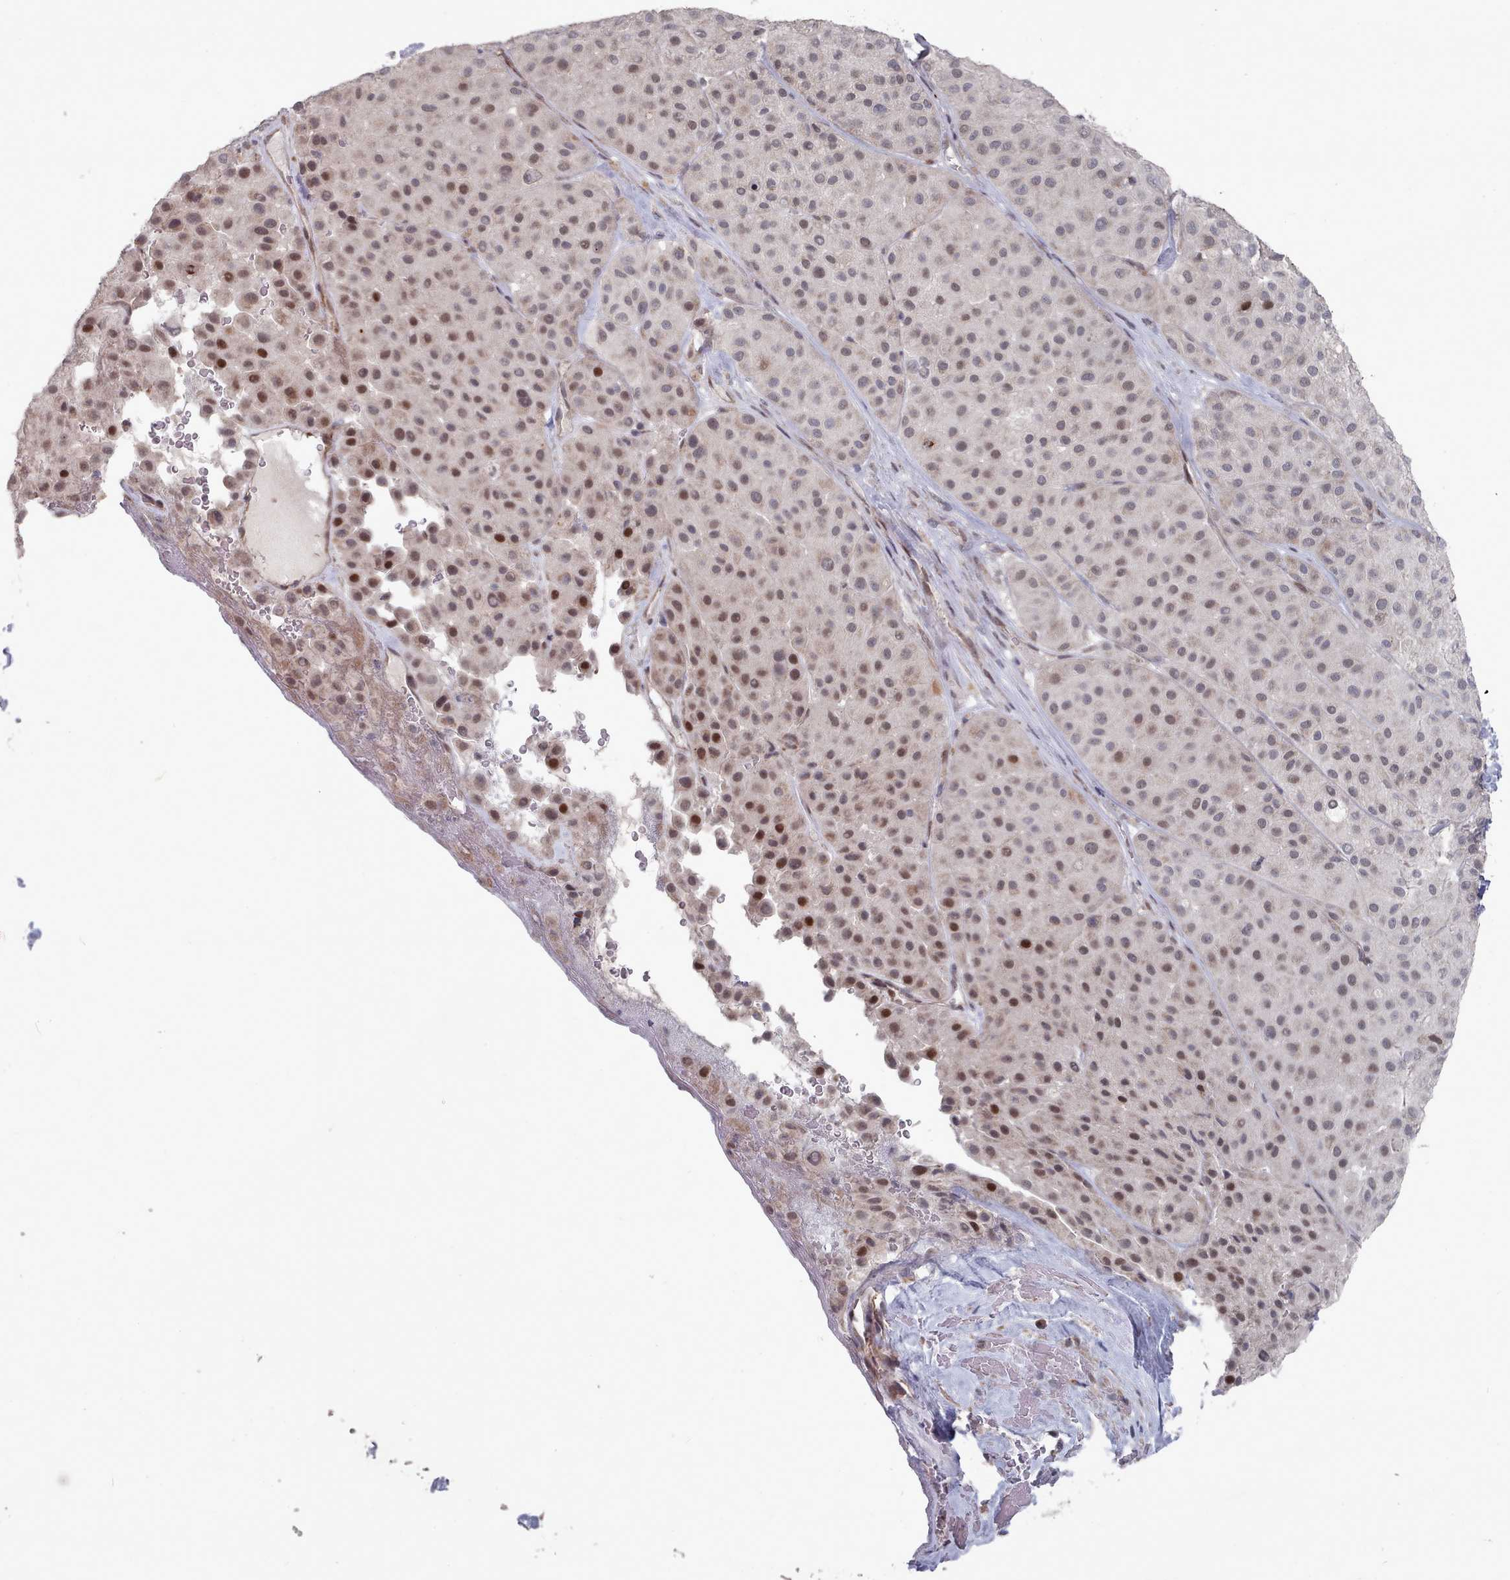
{"staining": {"intensity": "moderate", "quantity": "25%-75%", "location": "nuclear"}, "tissue": "melanoma", "cell_type": "Tumor cells", "image_type": "cancer", "snomed": [{"axis": "morphology", "description": "Malignant melanoma, Metastatic site"}, {"axis": "topography", "description": "Smooth muscle"}], "caption": "The image demonstrates immunohistochemical staining of malignant melanoma (metastatic site). There is moderate nuclear positivity is present in about 25%-75% of tumor cells.", "gene": "CPSF4", "patient": {"sex": "male", "age": 41}}